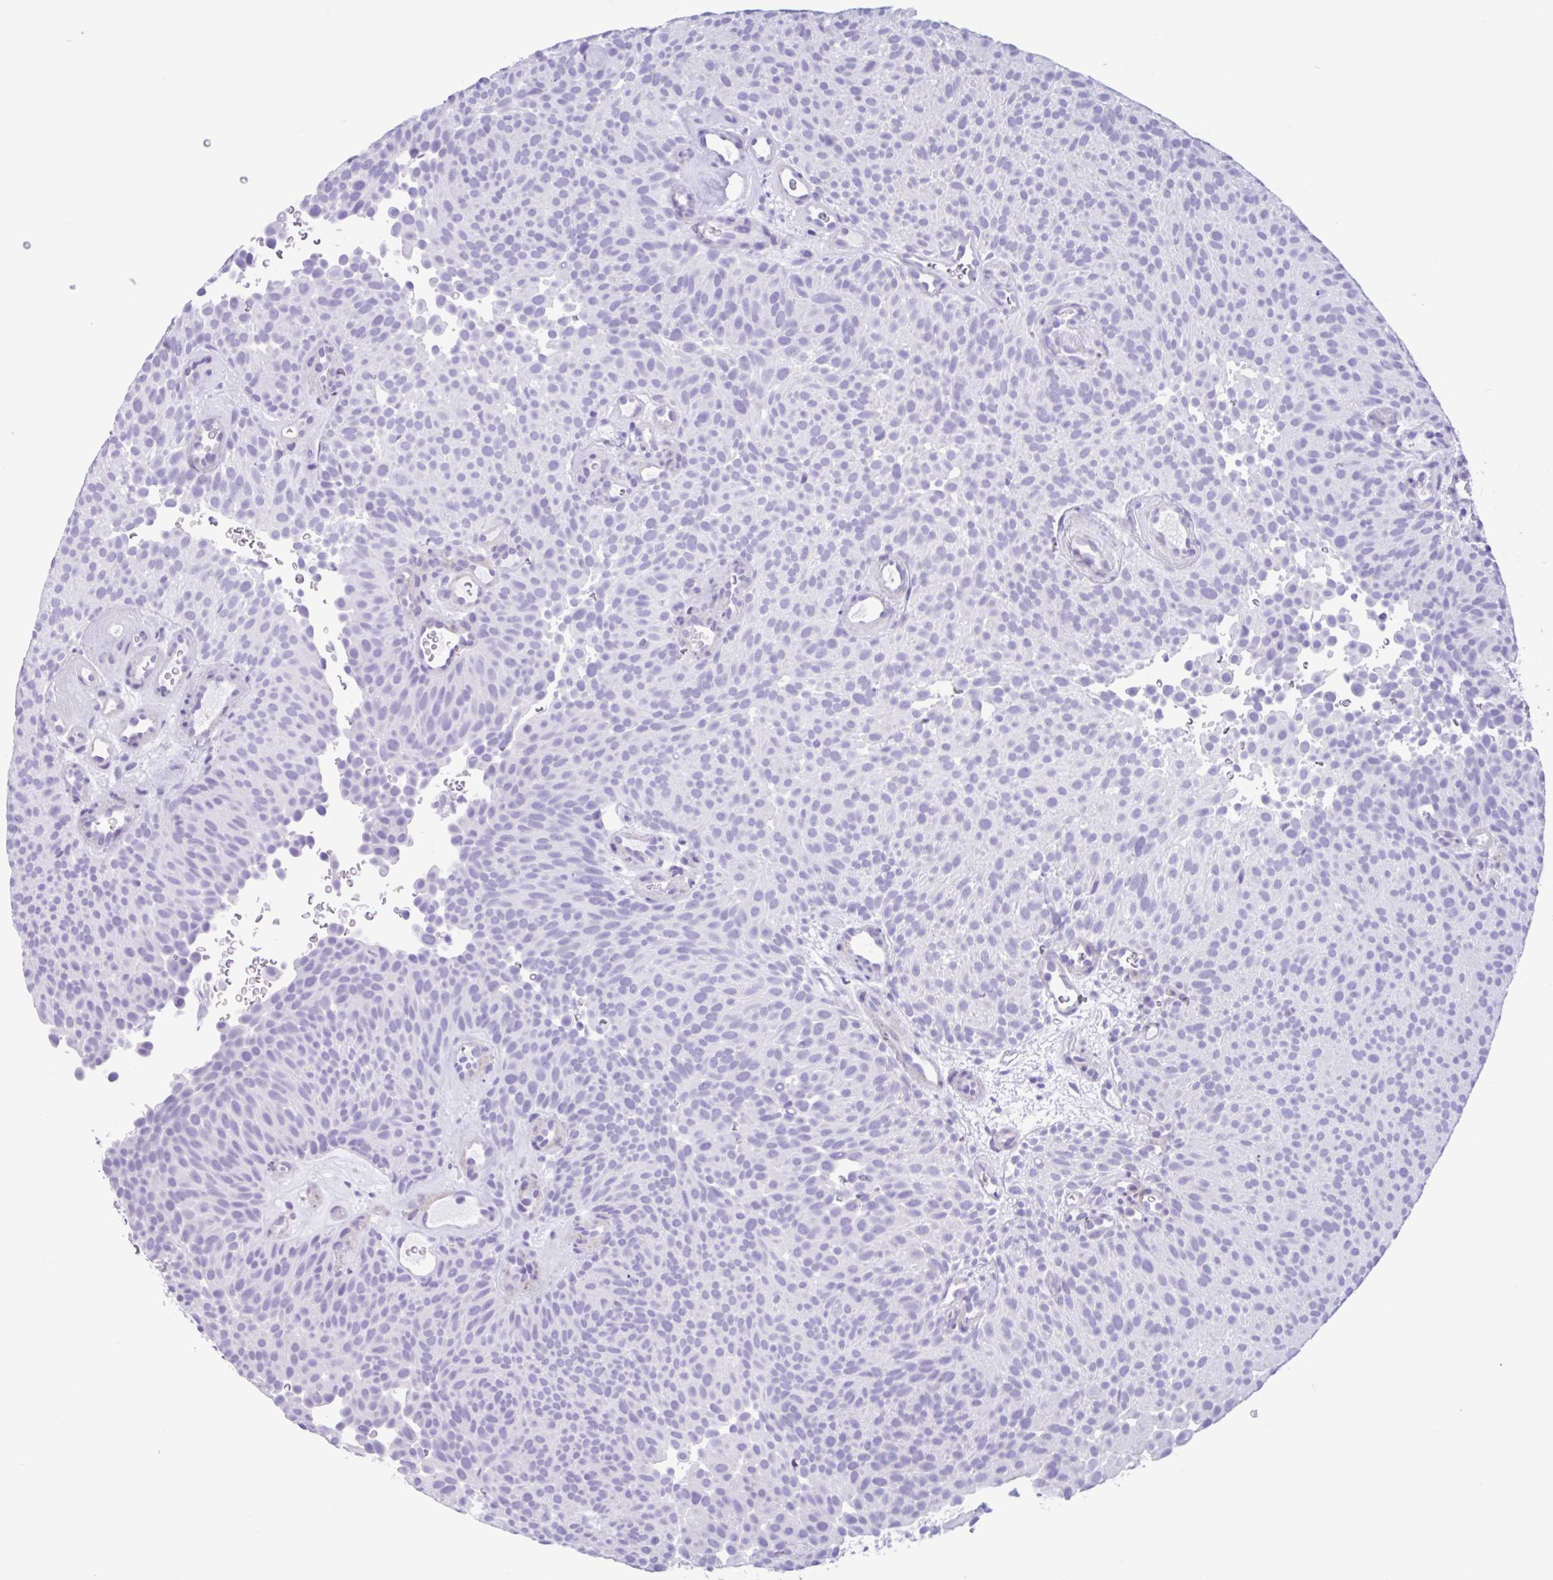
{"staining": {"intensity": "negative", "quantity": "none", "location": "none"}, "tissue": "urothelial cancer", "cell_type": "Tumor cells", "image_type": "cancer", "snomed": [{"axis": "morphology", "description": "Urothelial carcinoma, Low grade"}, {"axis": "topography", "description": "Urinary bladder"}], "caption": "High magnification brightfield microscopy of low-grade urothelial carcinoma stained with DAB (brown) and counterstained with hematoxylin (blue): tumor cells show no significant positivity.", "gene": "IAPP", "patient": {"sex": "male", "age": 78}}